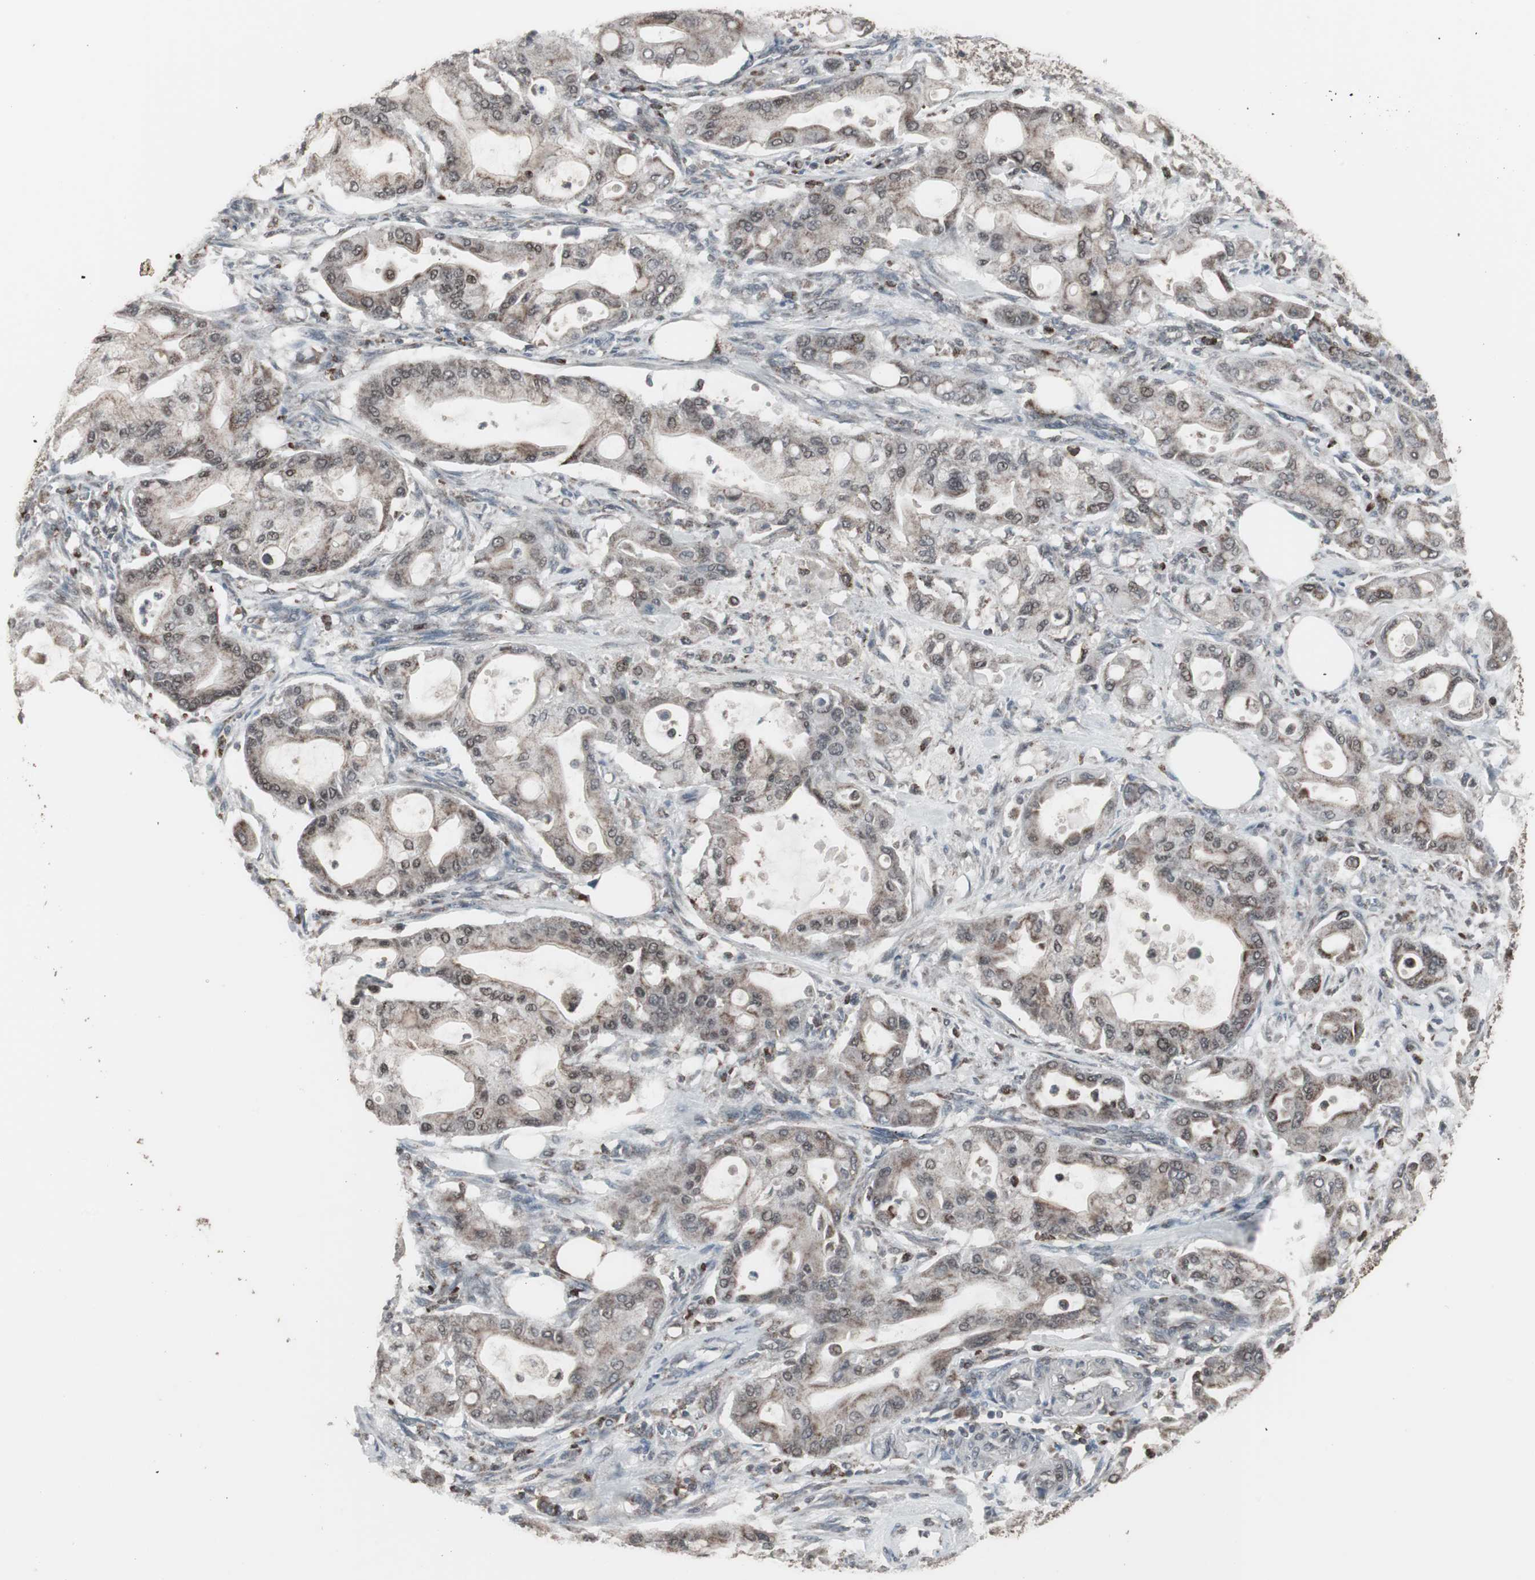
{"staining": {"intensity": "moderate", "quantity": ">75%", "location": "nuclear"}, "tissue": "pancreatic cancer", "cell_type": "Tumor cells", "image_type": "cancer", "snomed": [{"axis": "morphology", "description": "Adenocarcinoma, NOS"}, {"axis": "morphology", "description": "Adenocarcinoma, metastatic, NOS"}, {"axis": "topography", "description": "Lymph node"}, {"axis": "topography", "description": "Pancreas"}, {"axis": "topography", "description": "Duodenum"}], "caption": "Brown immunohistochemical staining in human pancreatic cancer displays moderate nuclear expression in approximately >75% of tumor cells.", "gene": "RXRA", "patient": {"sex": "female", "age": 64}}